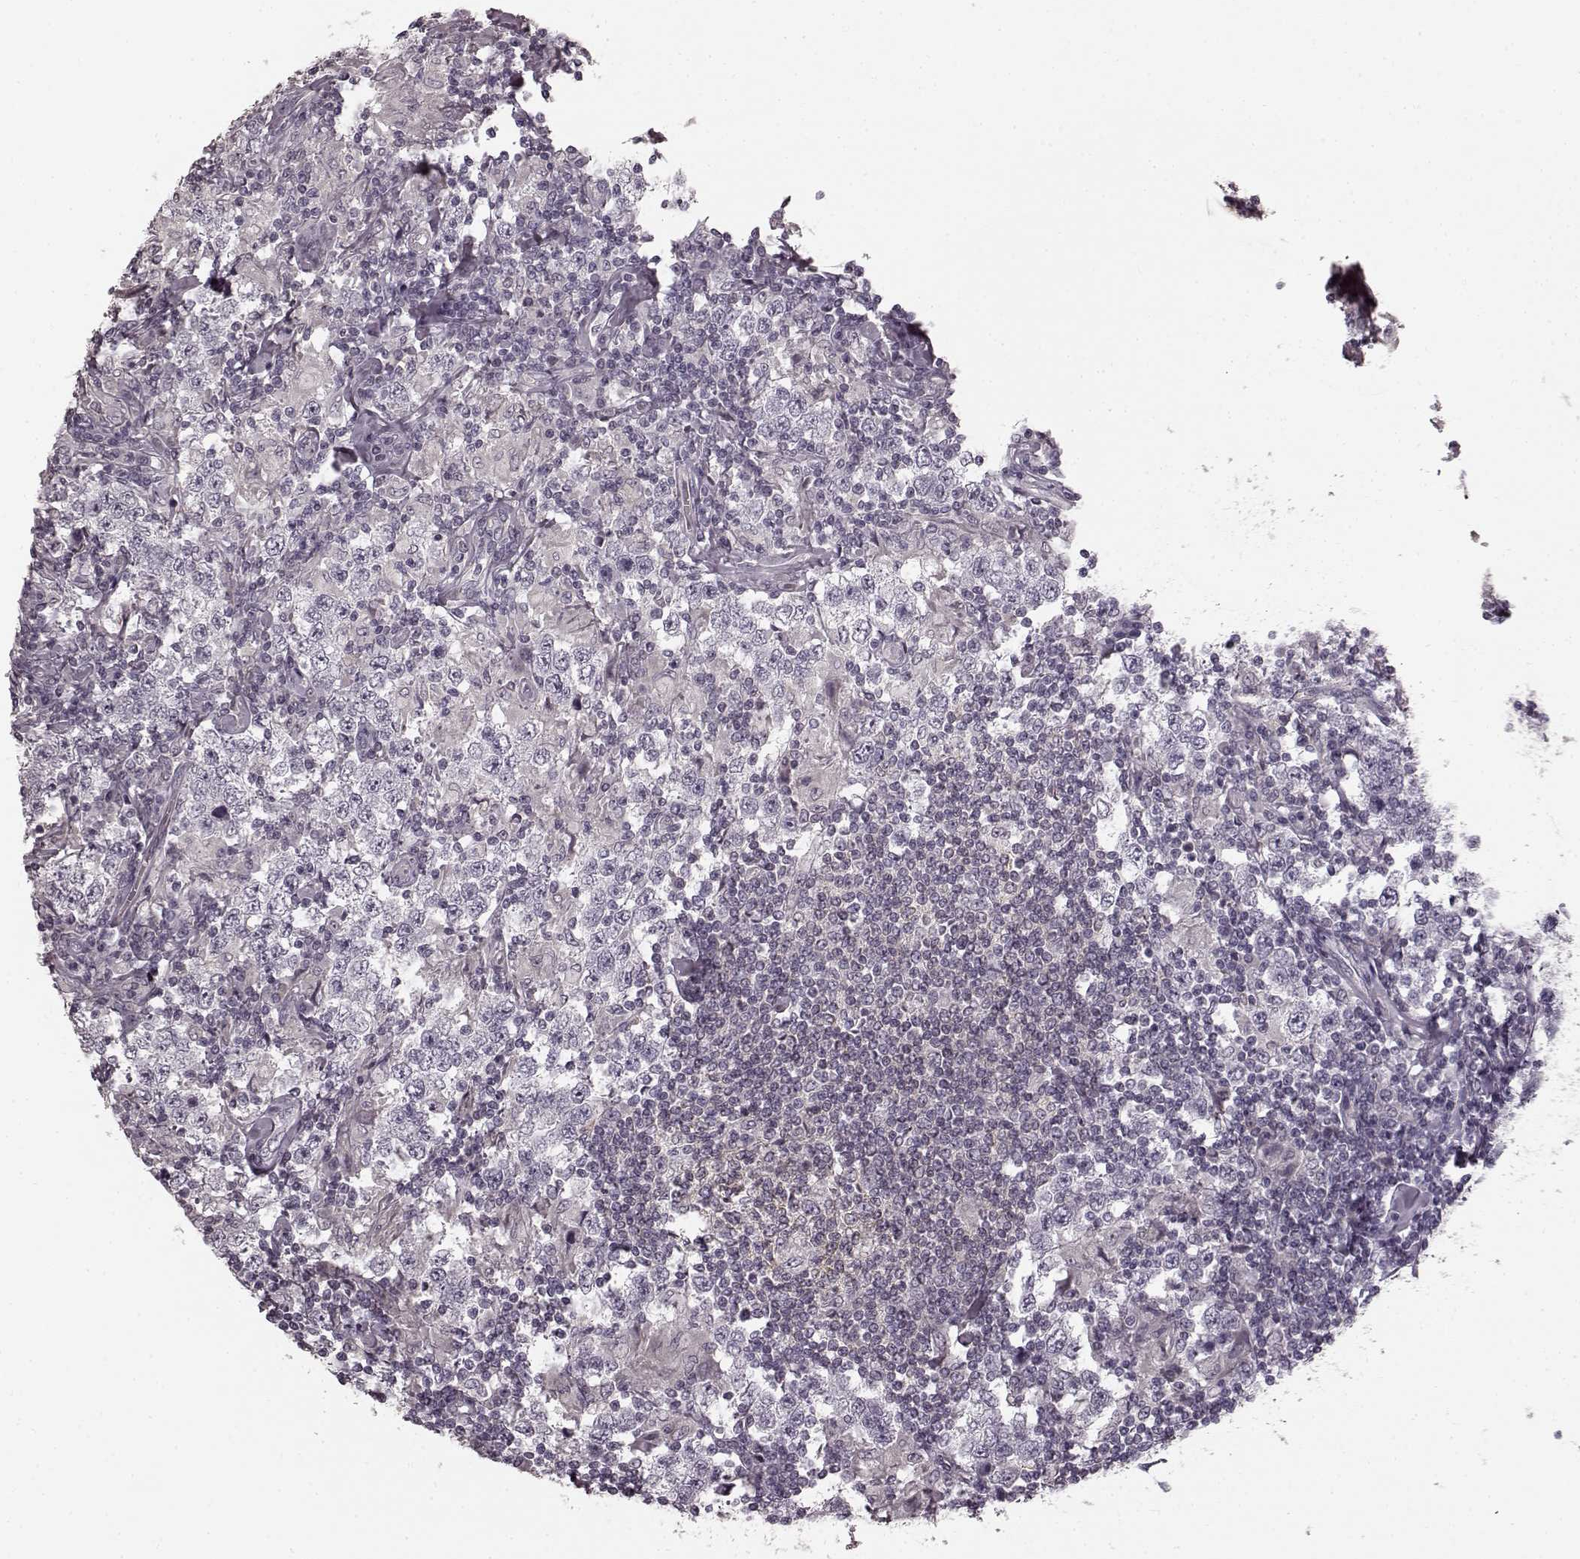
{"staining": {"intensity": "negative", "quantity": "none", "location": "none"}, "tissue": "testis cancer", "cell_type": "Tumor cells", "image_type": "cancer", "snomed": [{"axis": "morphology", "description": "Seminoma, NOS"}, {"axis": "morphology", "description": "Carcinoma, Embryonal, NOS"}, {"axis": "topography", "description": "Testis"}], "caption": "Immunohistochemistry (IHC) photomicrograph of neoplastic tissue: testis seminoma stained with DAB shows no significant protein expression in tumor cells.", "gene": "PRKCE", "patient": {"sex": "male", "age": 41}}